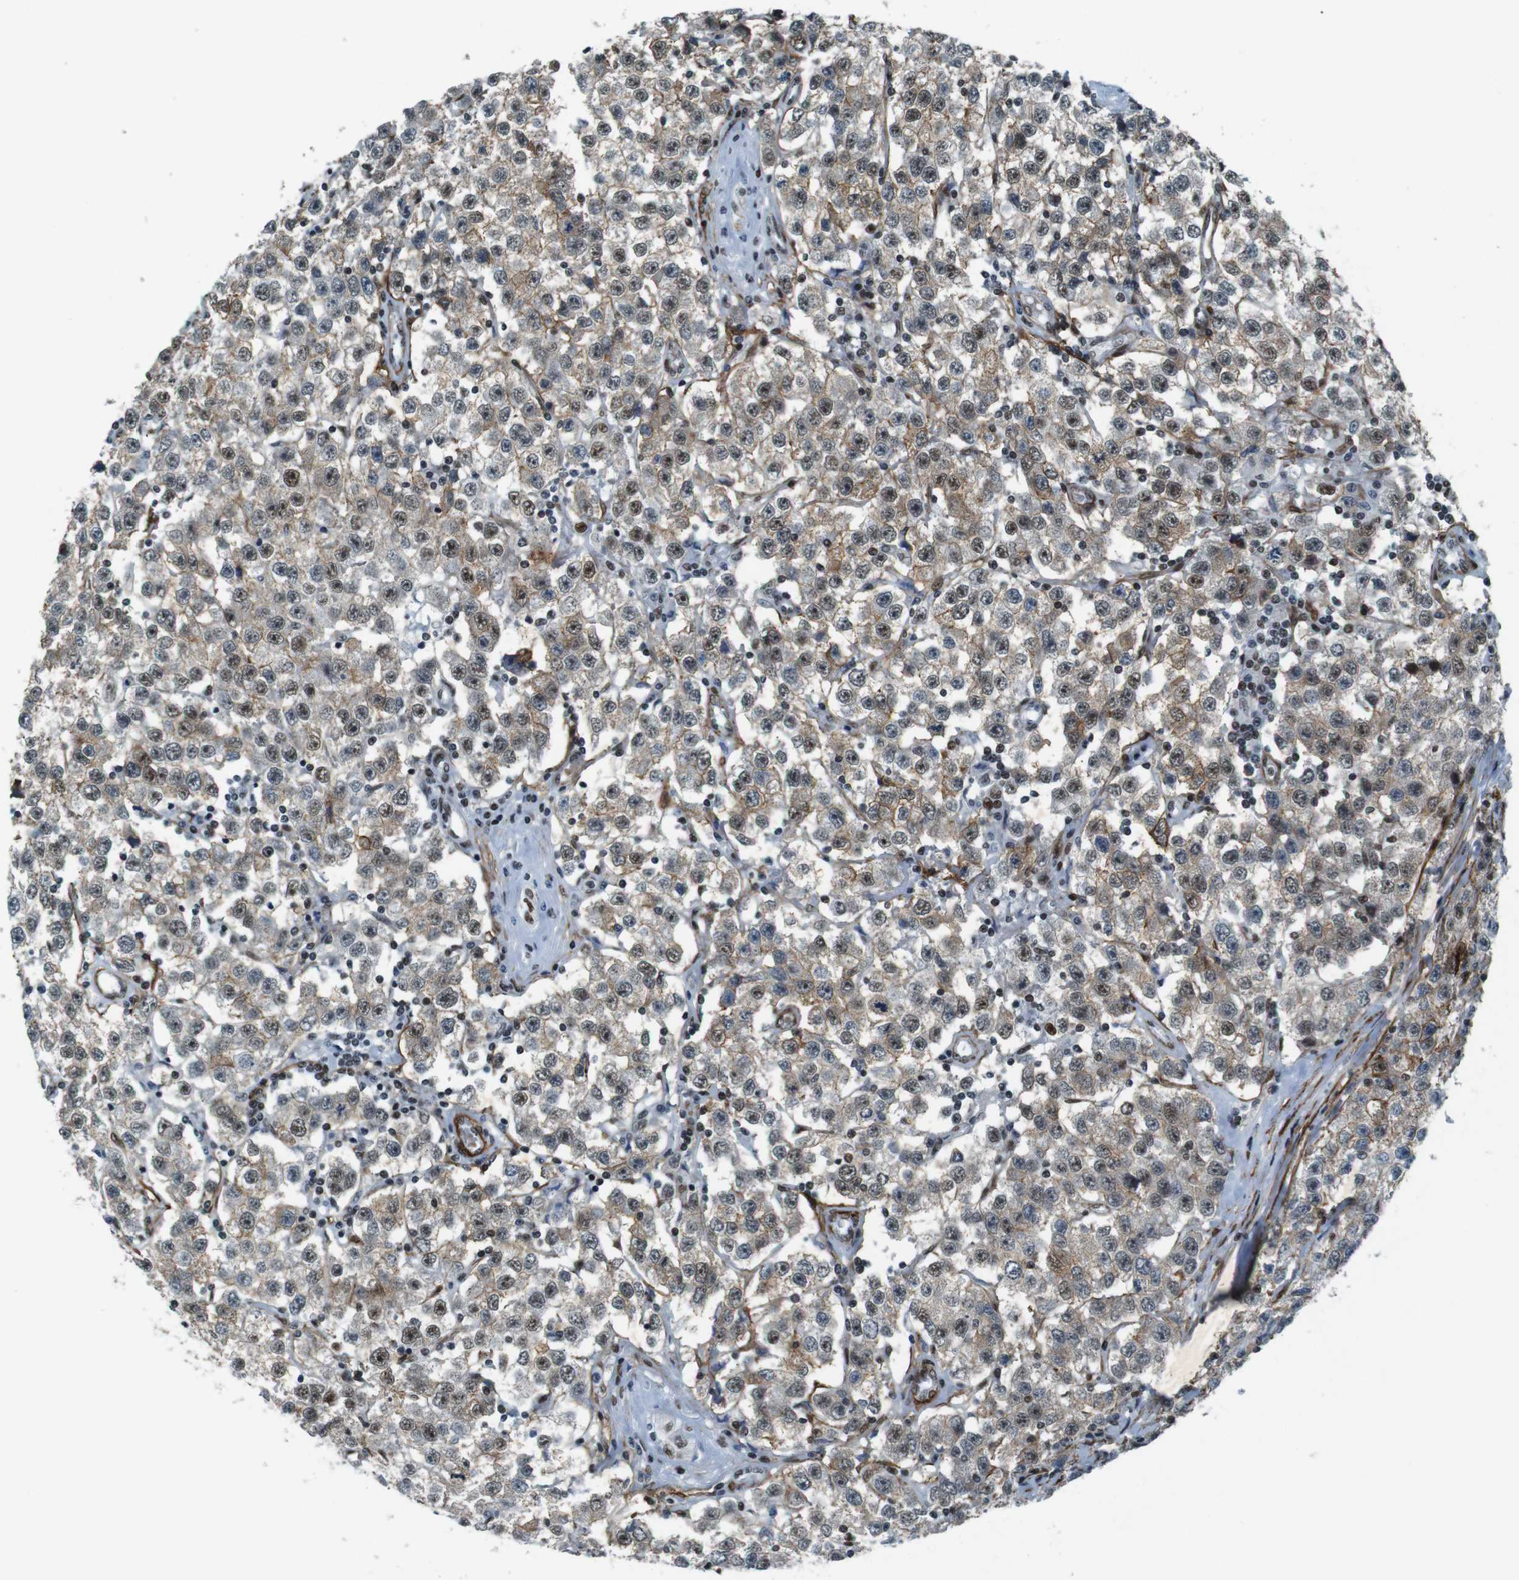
{"staining": {"intensity": "moderate", "quantity": ">75%", "location": "cytoplasmic/membranous,nuclear"}, "tissue": "testis cancer", "cell_type": "Tumor cells", "image_type": "cancer", "snomed": [{"axis": "morphology", "description": "Seminoma, NOS"}, {"axis": "topography", "description": "Testis"}], "caption": "This image demonstrates IHC staining of human testis seminoma, with medium moderate cytoplasmic/membranous and nuclear positivity in about >75% of tumor cells.", "gene": "HEXIM1", "patient": {"sex": "male", "age": 52}}